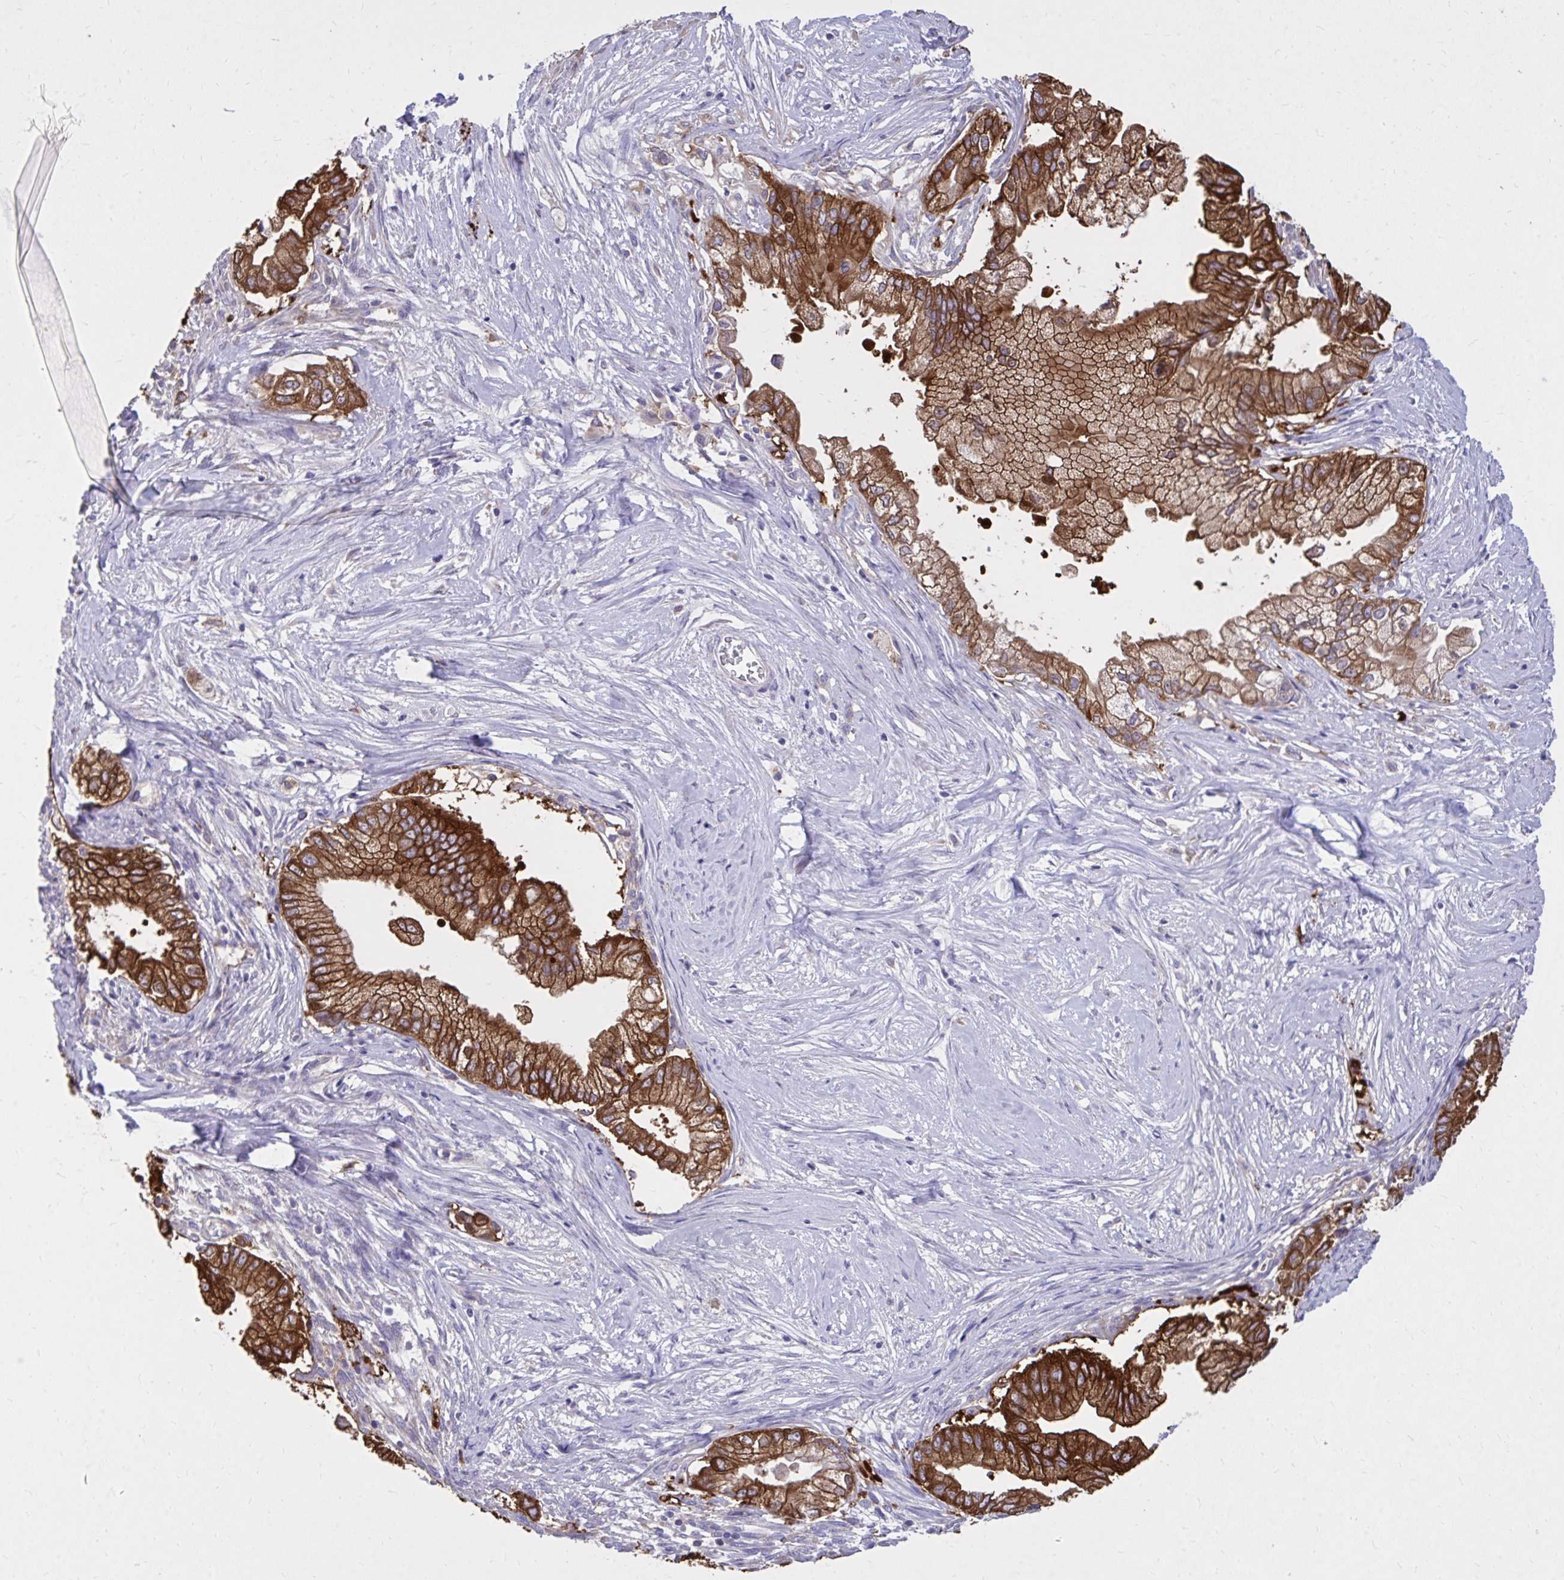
{"staining": {"intensity": "strong", "quantity": ">75%", "location": "cytoplasmic/membranous"}, "tissue": "pancreatic cancer", "cell_type": "Tumor cells", "image_type": "cancer", "snomed": [{"axis": "morphology", "description": "Adenocarcinoma, NOS"}, {"axis": "topography", "description": "Pancreas"}], "caption": "Pancreatic cancer (adenocarcinoma) tissue shows strong cytoplasmic/membranous staining in approximately >75% of tumor cells (brown staining indicates protein expression, while blue staining denotes nuclei).", "gene": "EPB41L1", "patient": {"sex": "male", "age": 70}}